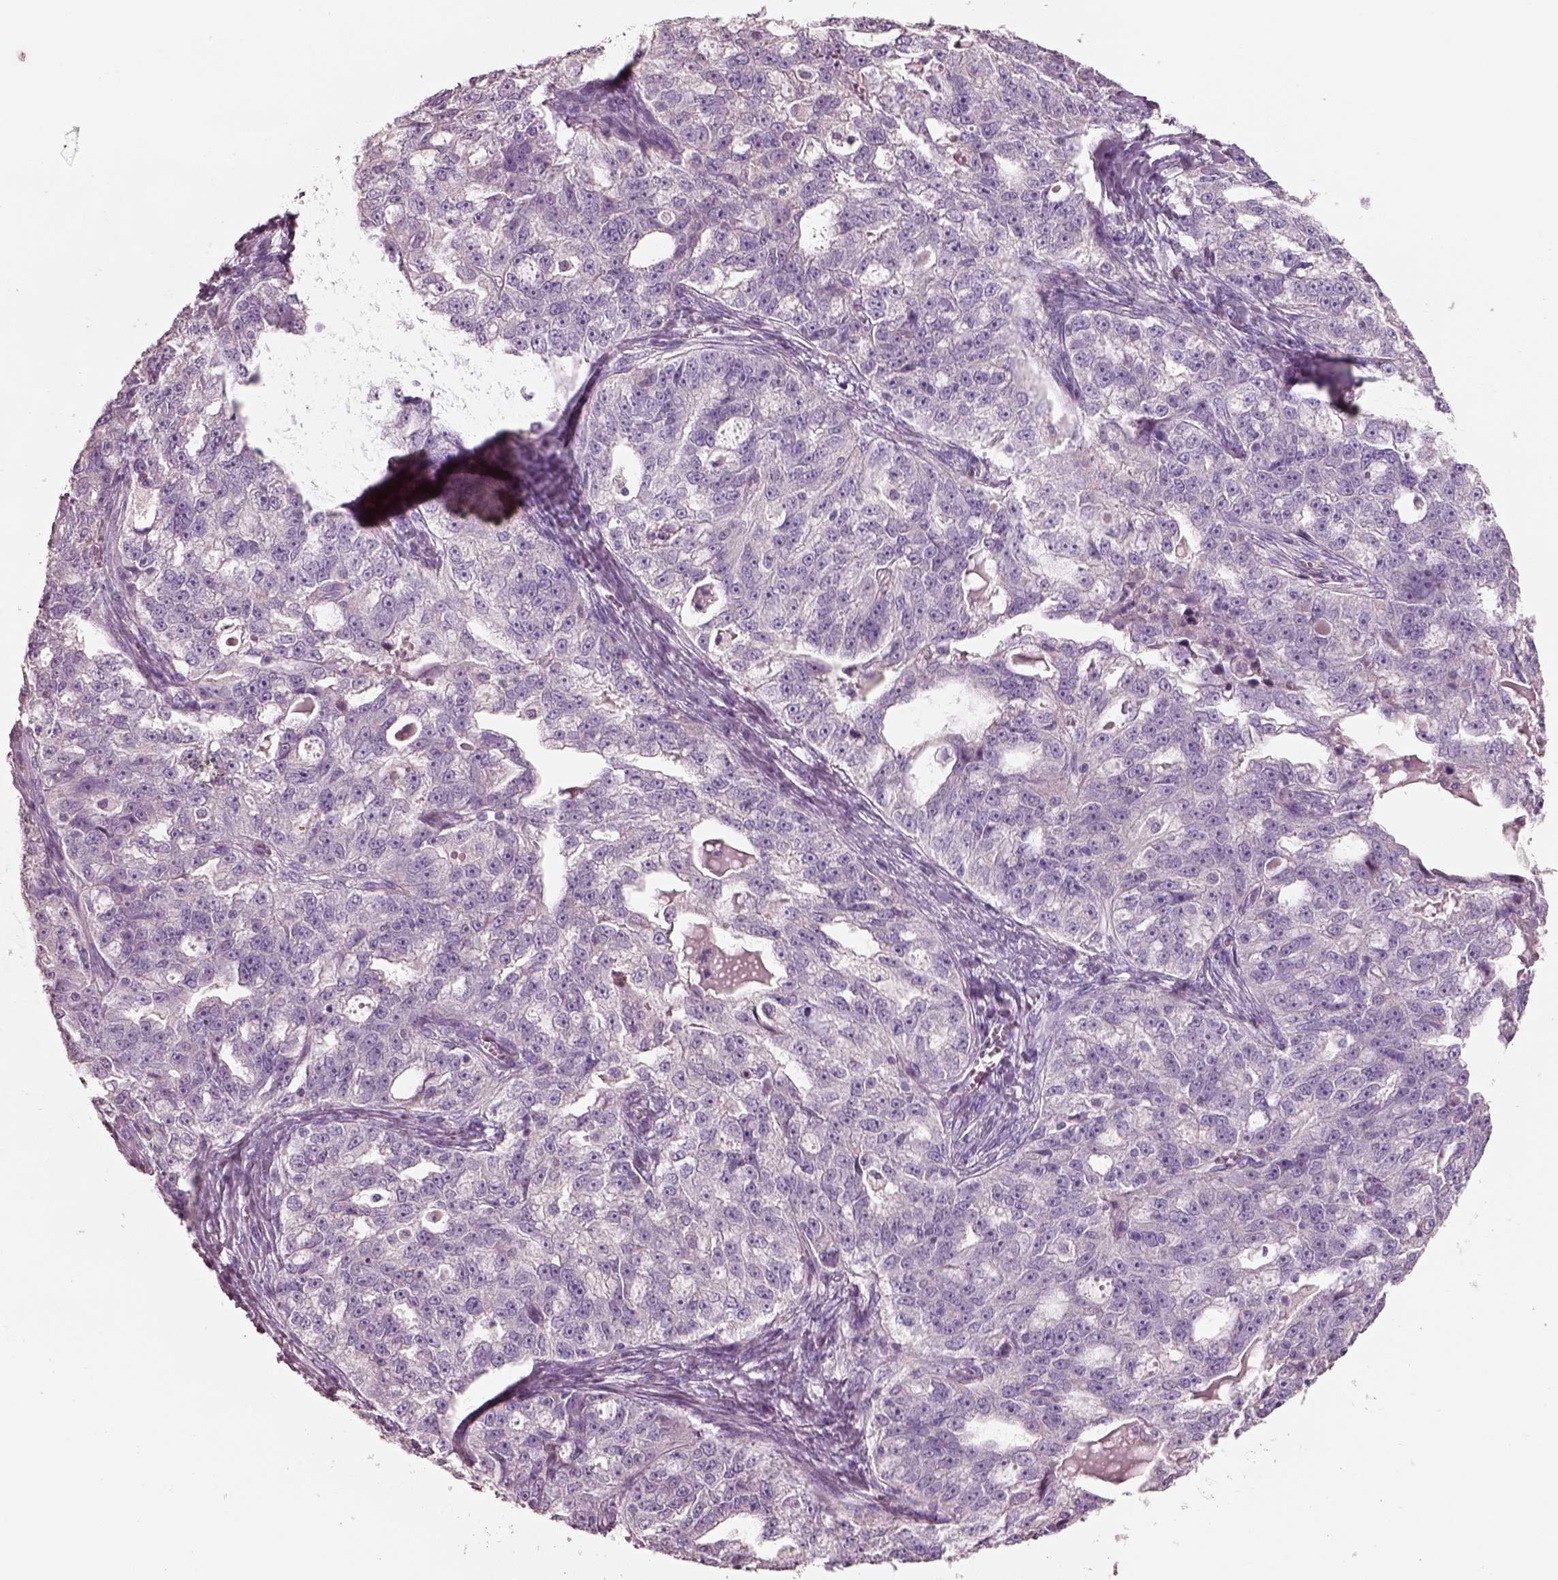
{"staining": {"intensity": "negative", "quantity": "none", "location": "none"}, "tissue": "ovarian cancer", "cell_type": "Tumor cells", "image_type": "cancer", "snomed": [{"axis": "morphology", "description": "Cystadenocarcinoma, serous, NOS"}, {"axis": "topography", "description": "Ovary"}], "caption": "Serous cystadenocarcinoma (ovarian) stained for a protein using immunohistochemistry shows no positivity tumor cells.", "gene": "PNOC", "patient": {"sex": "female", "age": 51}}